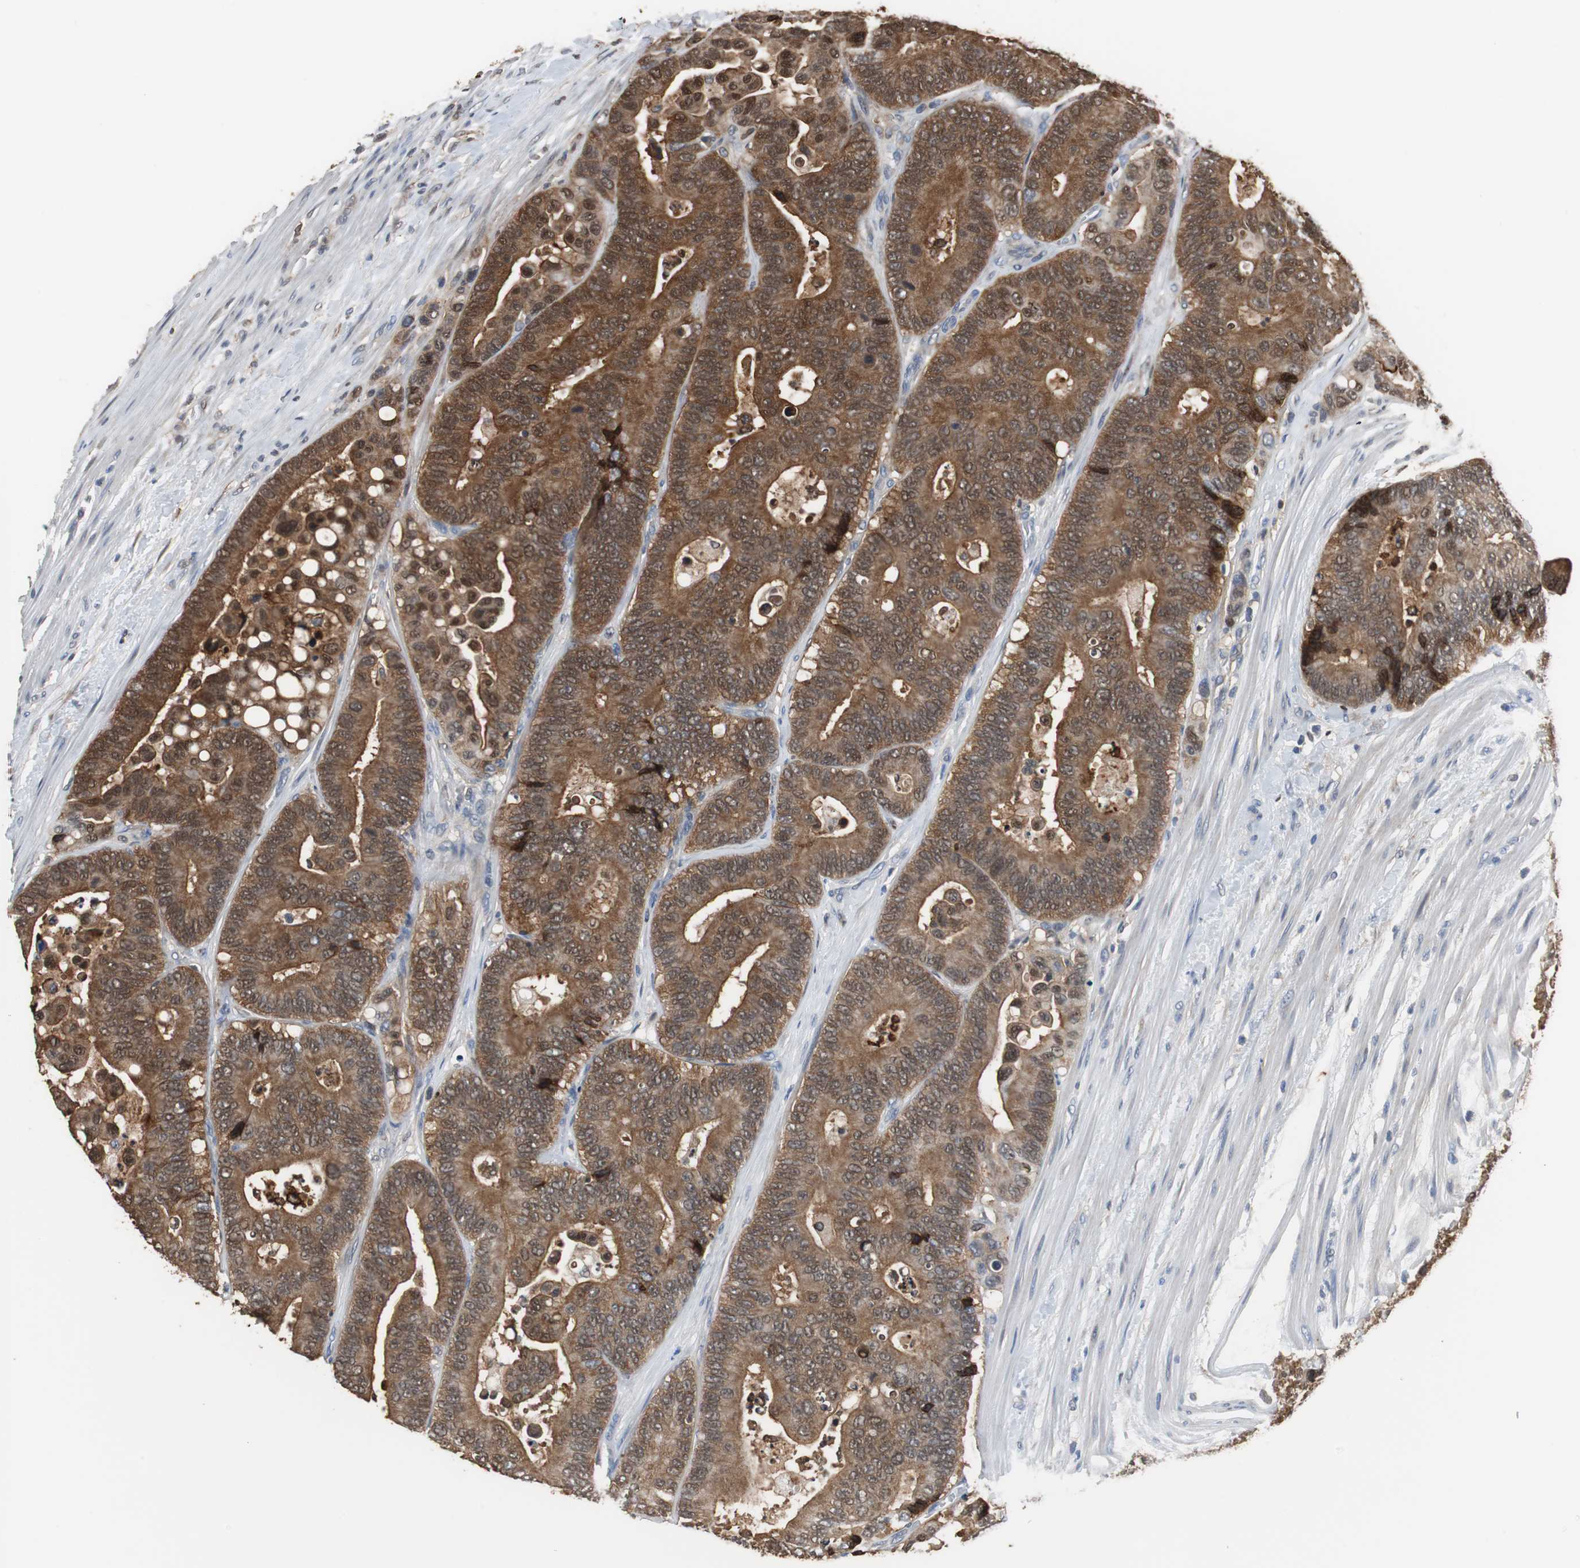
{"staining": {"intensity": "strong", "quantity": ">75%", "location": "cytoplasmic/membranous"}, "tissue": "colorectal cancer", "cell_type": "Tumor cells", "image_type": "cancer", "snomed": [{"axis": "morphology", "description": "Normal tissue, NOS"}, {"axis": "morphology", "description": "Adenocarcinoma, NOS"}, {"axis": "topography", "description": "Colon"}], "caption": "Immunohistochemical staining of colorectal adenocarcinoma demonstrates high levels of strong cytoplasmic/membranous protein positivity in approximately >75% of tumor cells. Immunohistochemistry stains the protein in brown and the nuclei are stained blue.", "gene": "ANXA4", "patient": {"sex": "male", "age": 82}}